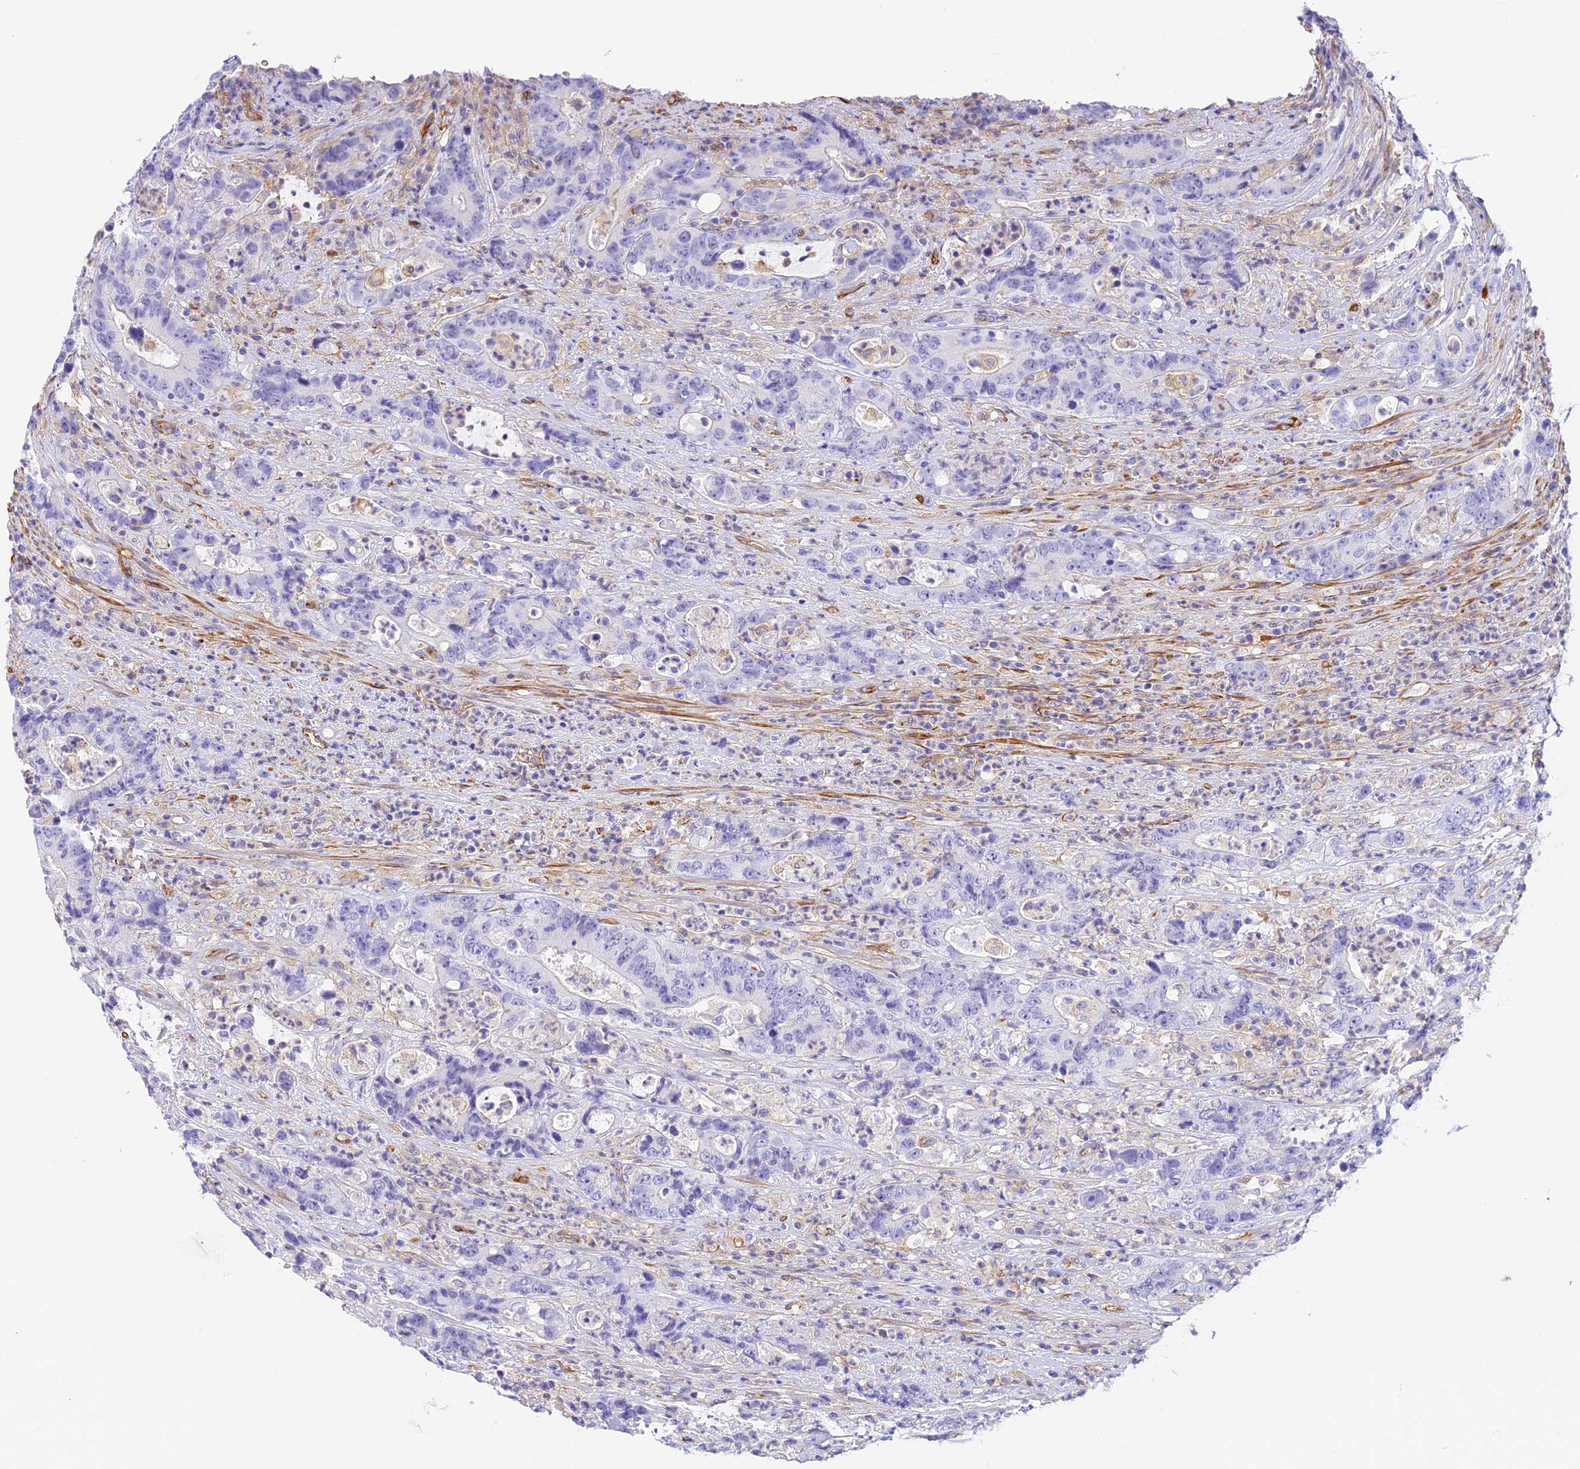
{"staining": {"intensity": "negative", "quantity": "none", "location": "none"}, "tissue": "colorectal cancer", "cell_type": "Tumor cells", "image_type": "cancer", "snomed": [{"axis": "morphology", "description": "Adenocarcinoma, NOS"}, {"axis": "topography", "description": "Colon"}], "caption": "Tumor cells are negative for protein expression in human colorectal cancer (adenocarcinoma).", "gene": "HOMER3", "patient": {"sex": "female", "age": 75}}